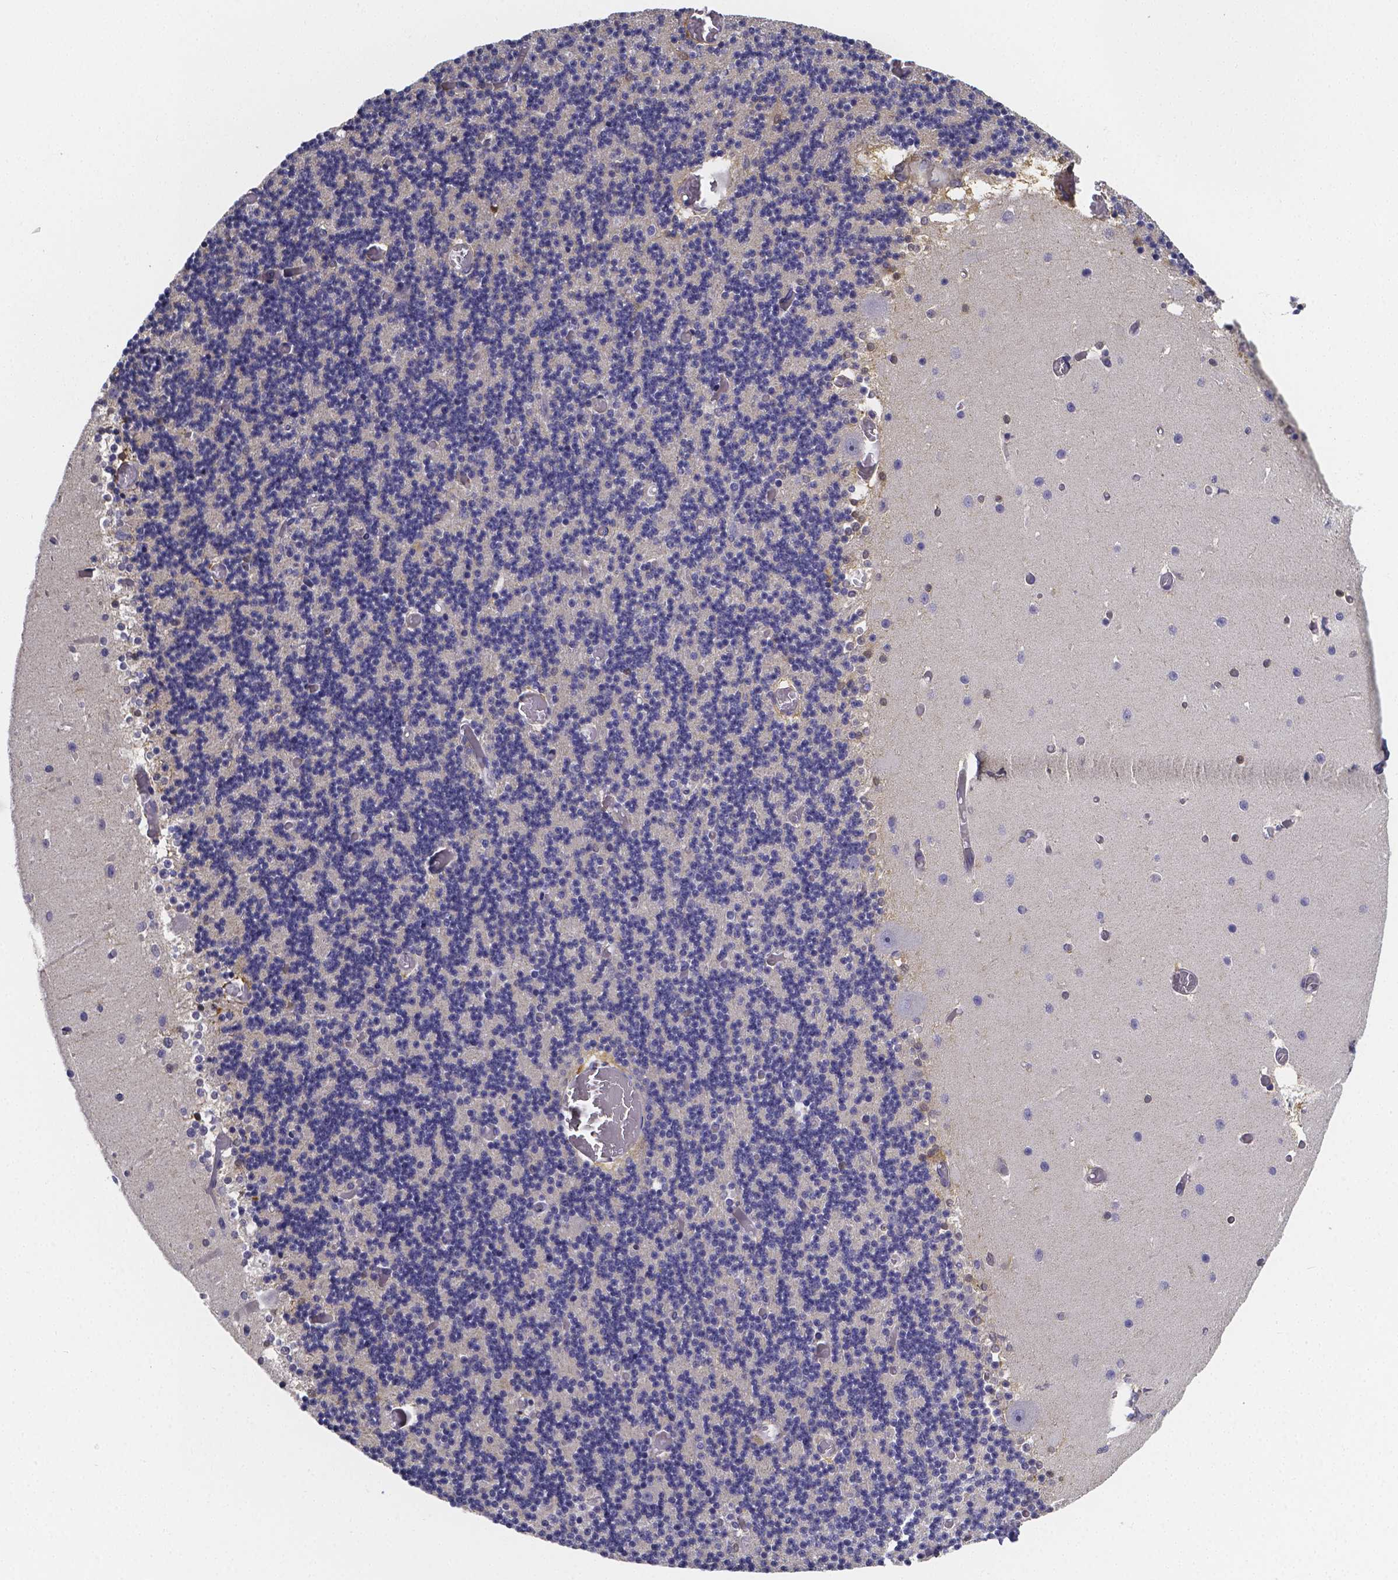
{"staining": {"intensity": "negative", "quantity": "none", "location": "none"}, "tissue": "cerebellum", "cell_type": "Cells in granular layer", "image_type": "normal", "snomed": [{"axis": "morphology", "description": "Normal tissue, NOS"}, {"axis": "topography", "description": "Cerebellum"}], "caption": "This is an immunohistochemistry photomicrograph of unremarkable human cerebellum. There is no staining in cells in granular layer.", "gene": "RERG", "patient": {"sex": "female", "age": 28}}